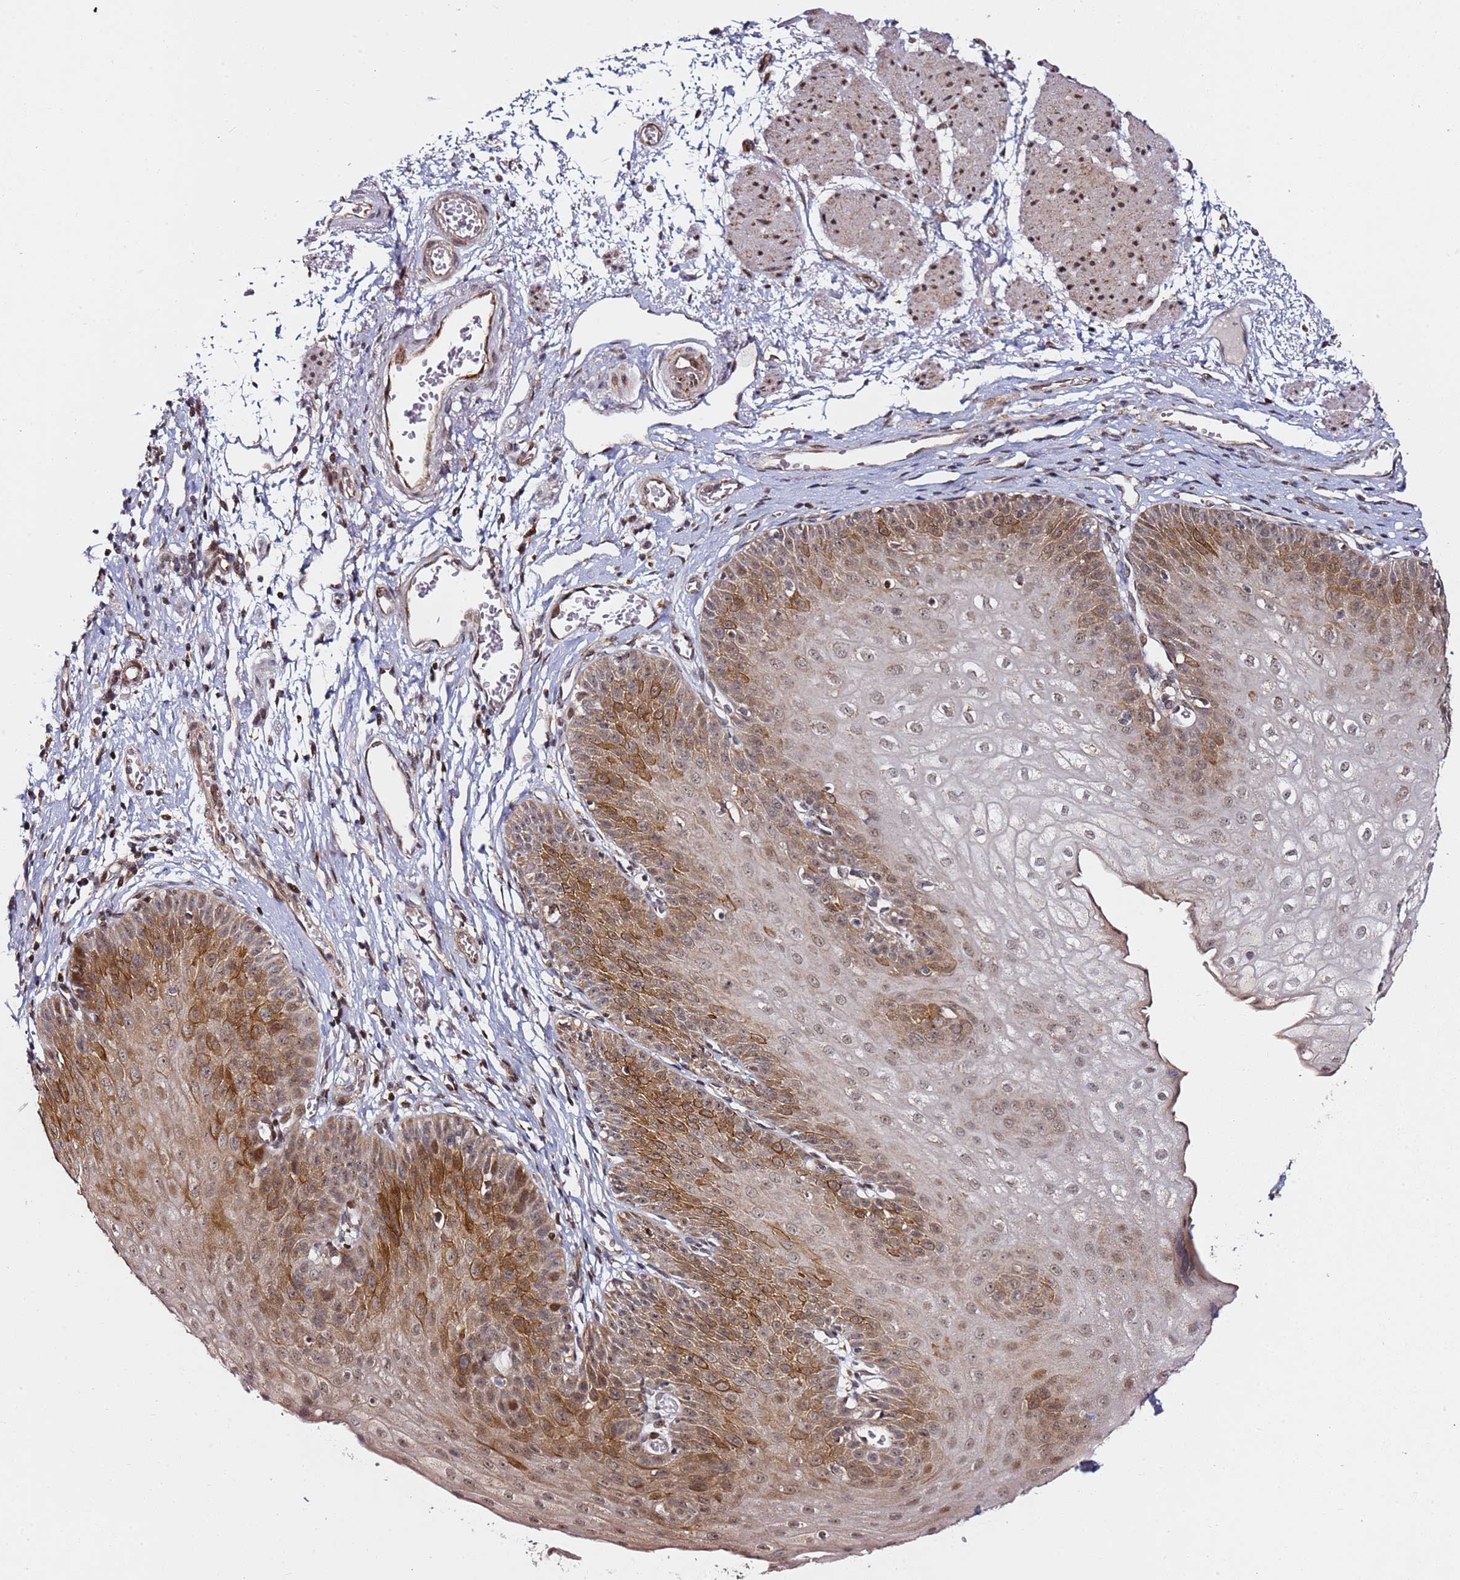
{"staining": {"intensity": "moderate", "quantity": ">75%", "location": "cytoplasmic/membranous,nuclear"}, "tissue": "esophagus", "cell_type": "Squamous epithelial cells", "image_type": "normal", "snomed": [{"axis": "morphology", "description": "Normal tissue, NOS"}, {"axis": "topography", "description": "Esophagus"}], "caption": "Esophagus stained for a protein shows moderate cytoplasmic/membranous,nuclear positivity in squamous epithelial cells. (IHC, brightfield microscopy, high magnification).", "gene": "TP53AIP1", "patient": {"sex": "male", "age": 71}}